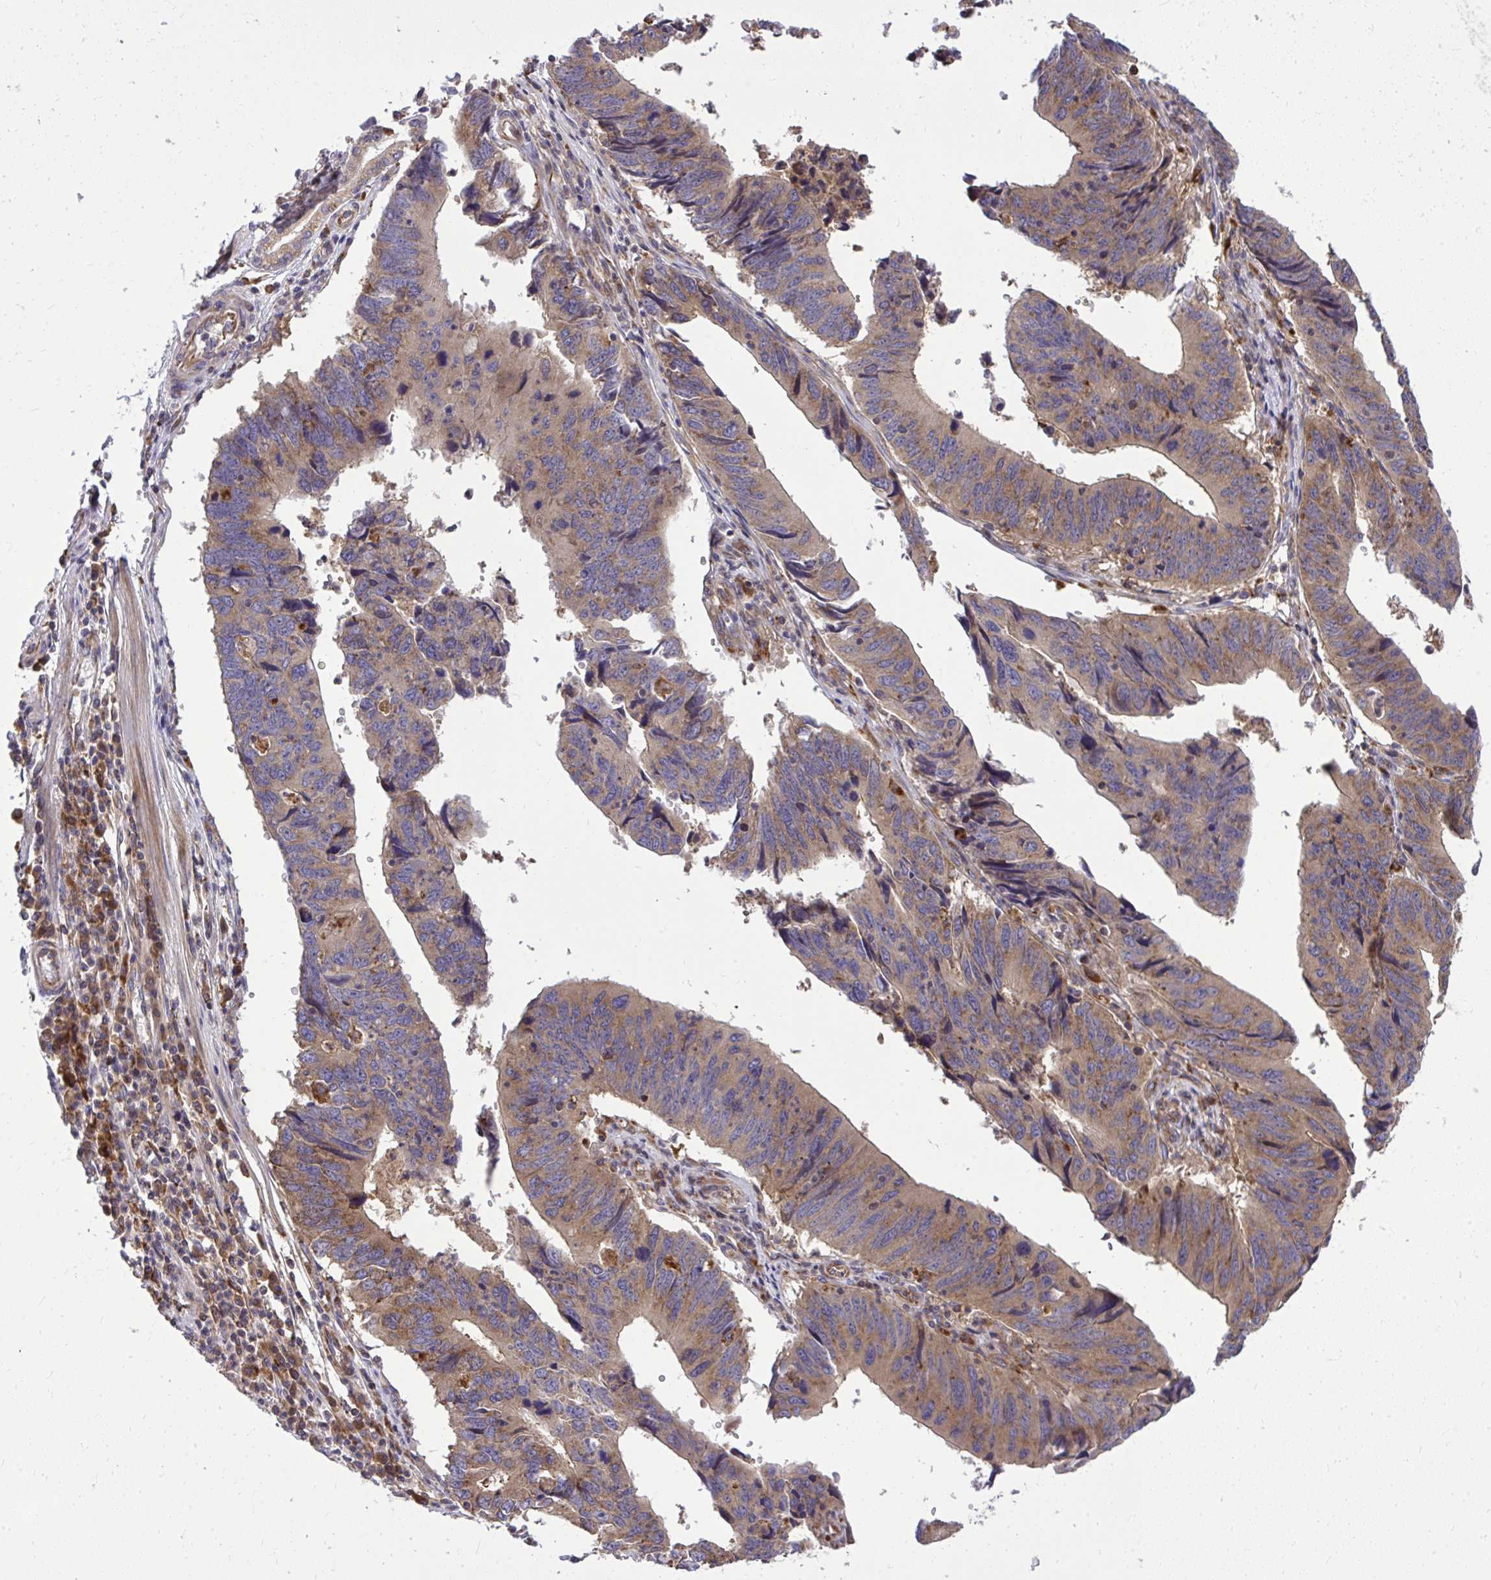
{"staining": {"intensity": "weak", "quantity": ">75%", "location": "cytoplasmic/membranous"}, "tissue": "stomach cancer", "cell_type": "Tumor cells", "image_type": "cancer", "snomed": [{"axis": "morphology", "description": "Adenocarcinoma, NOS"}, {"axis": "topography", "description": "Stomach"}], "caption": "Weak cytoplasmic/membranous staining is identified in approximately >75% of tumor cells in stomach adenocarcinoma.", "gene": "PAIP2", "patient": {"sex": "male", "age": 59}}